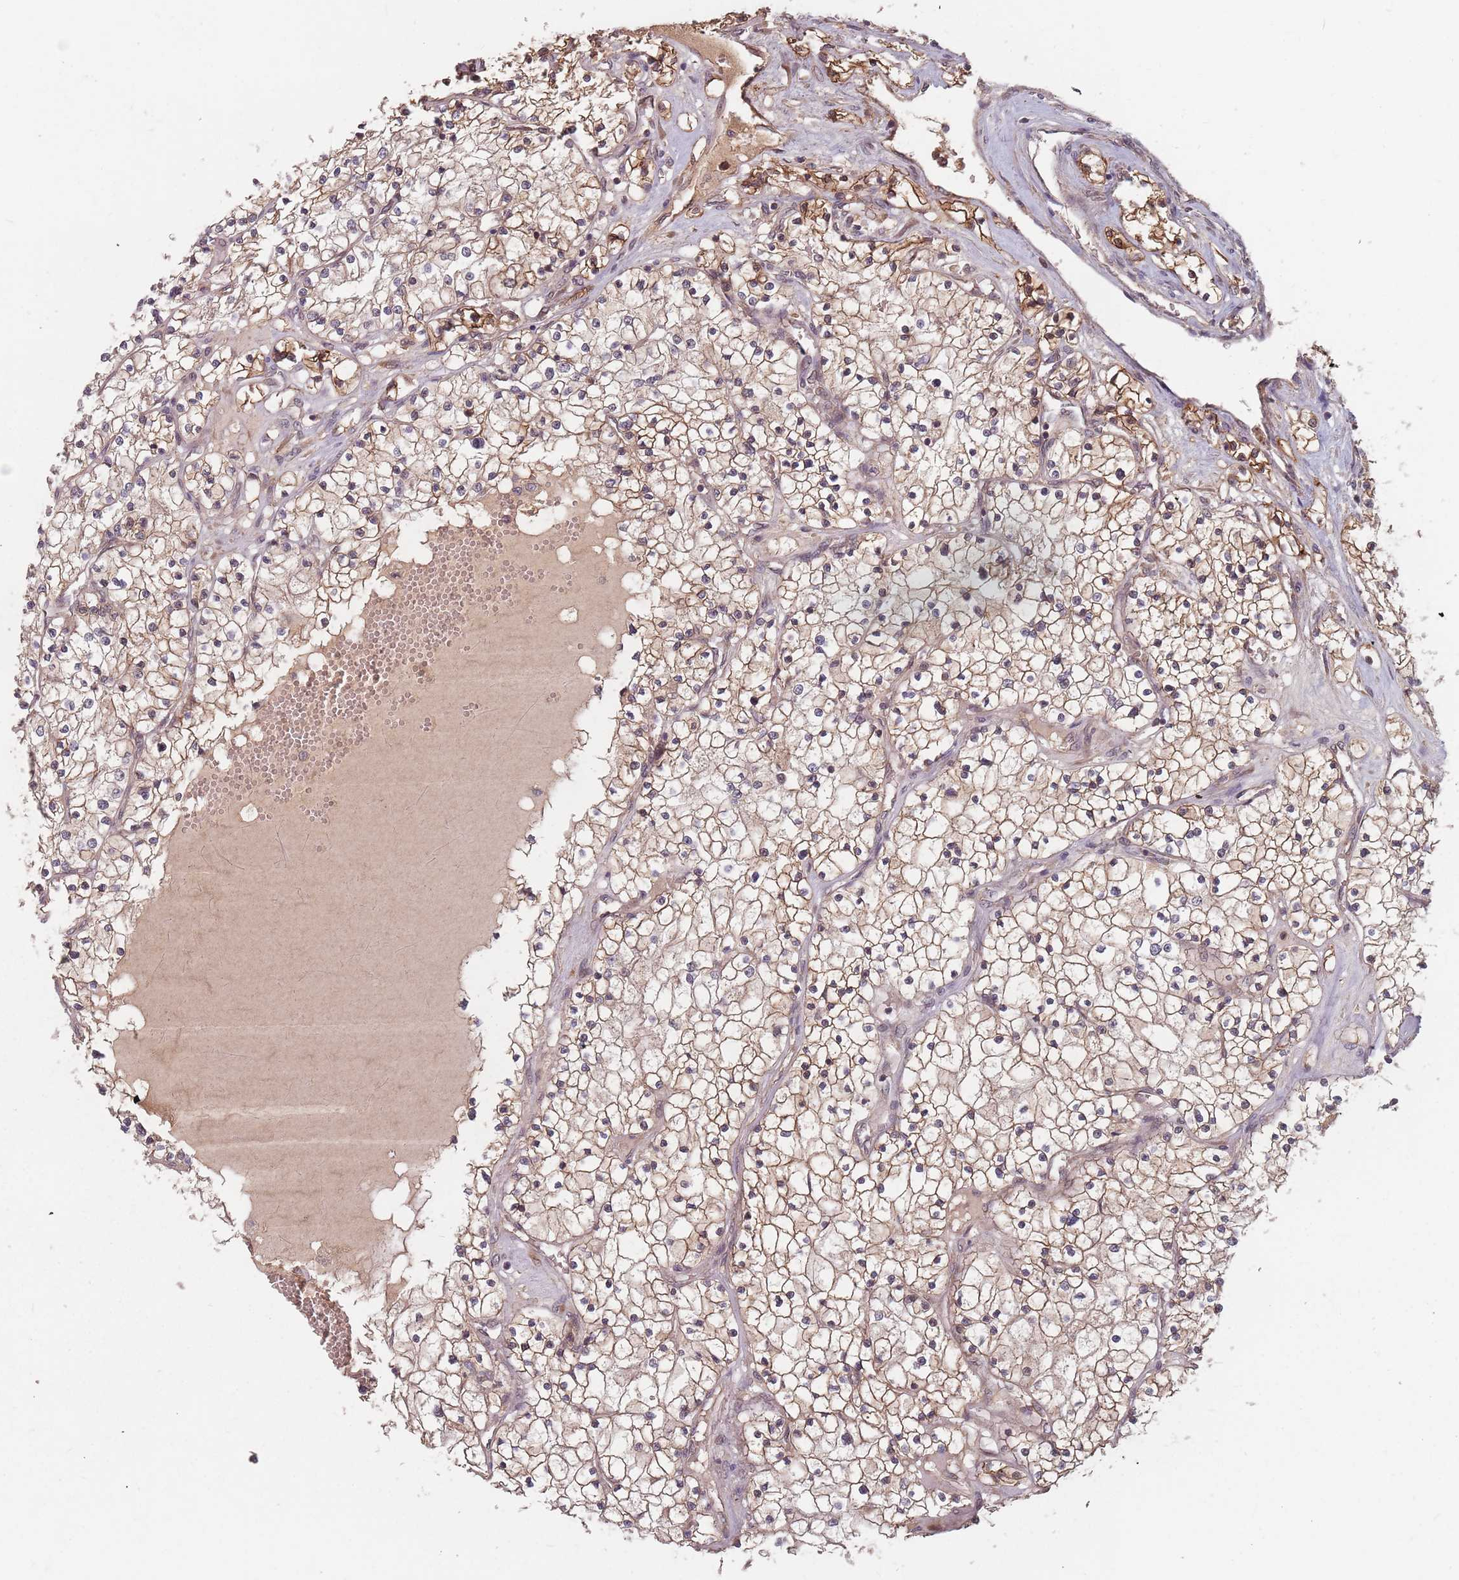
{"staining": {"intensity": "moderate", "quantity": ">75%", "location": "cytoplasmic/membranous"}, "tissue": "renal cancer", "cell_type": "Tumor cells", "image_type": "cancer", "snomed": [{"axis": "morphology", "description": "Normal tissue, NOS"}, {"axis": "morphology", "description": "Adenocarcinoma, NOS"}, {"axis": "topography", "description": "Kidney"}], "caption": "A micrograph of human adenocarcinoma (renal) stained for a protein exhibits moderate cytoplasmic/membranous brown staining in tumor cells.", "gene": "C3orf14", "patient": {"sex": "male", "age": 68}}